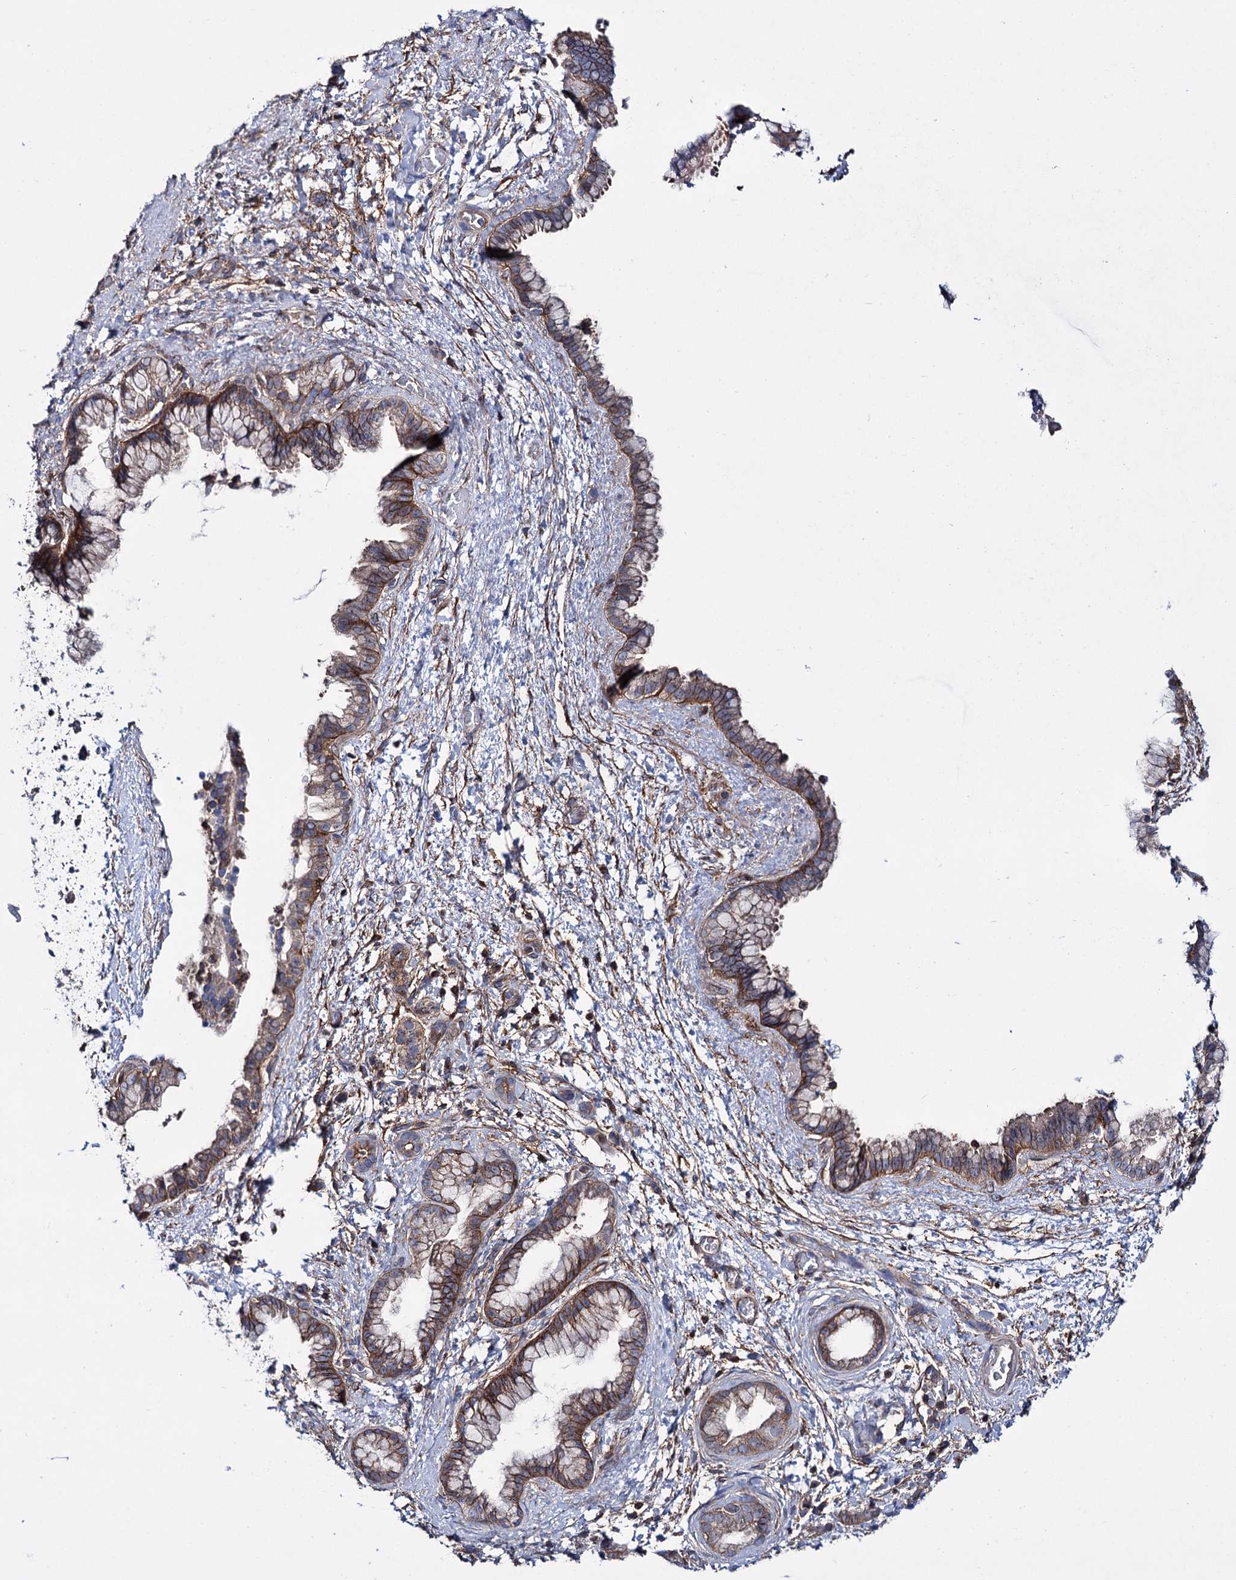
{"staining": {"intensity": "moderate", "quantity": ">75%", "location": "cytoplasmic/membranous"}, "tissue": "pancreatic cancer", "cell_type": "Tumor cells", "image_type": "cancer", "snomed": [{"axis": "morphology", "description": "Adenocarcinoma, NOS"}, {"axis": "topography", "description": "Pancreas"}], "caption": "Adenocarcinoma (pancreatic) tissue shows moderate cytoplasmic/membranous expression in approximately >75% of tumor cells, visualized by immunohistochemistry.", "gene": "DEF6", "patient": {"sex": "female", "age": 78}}